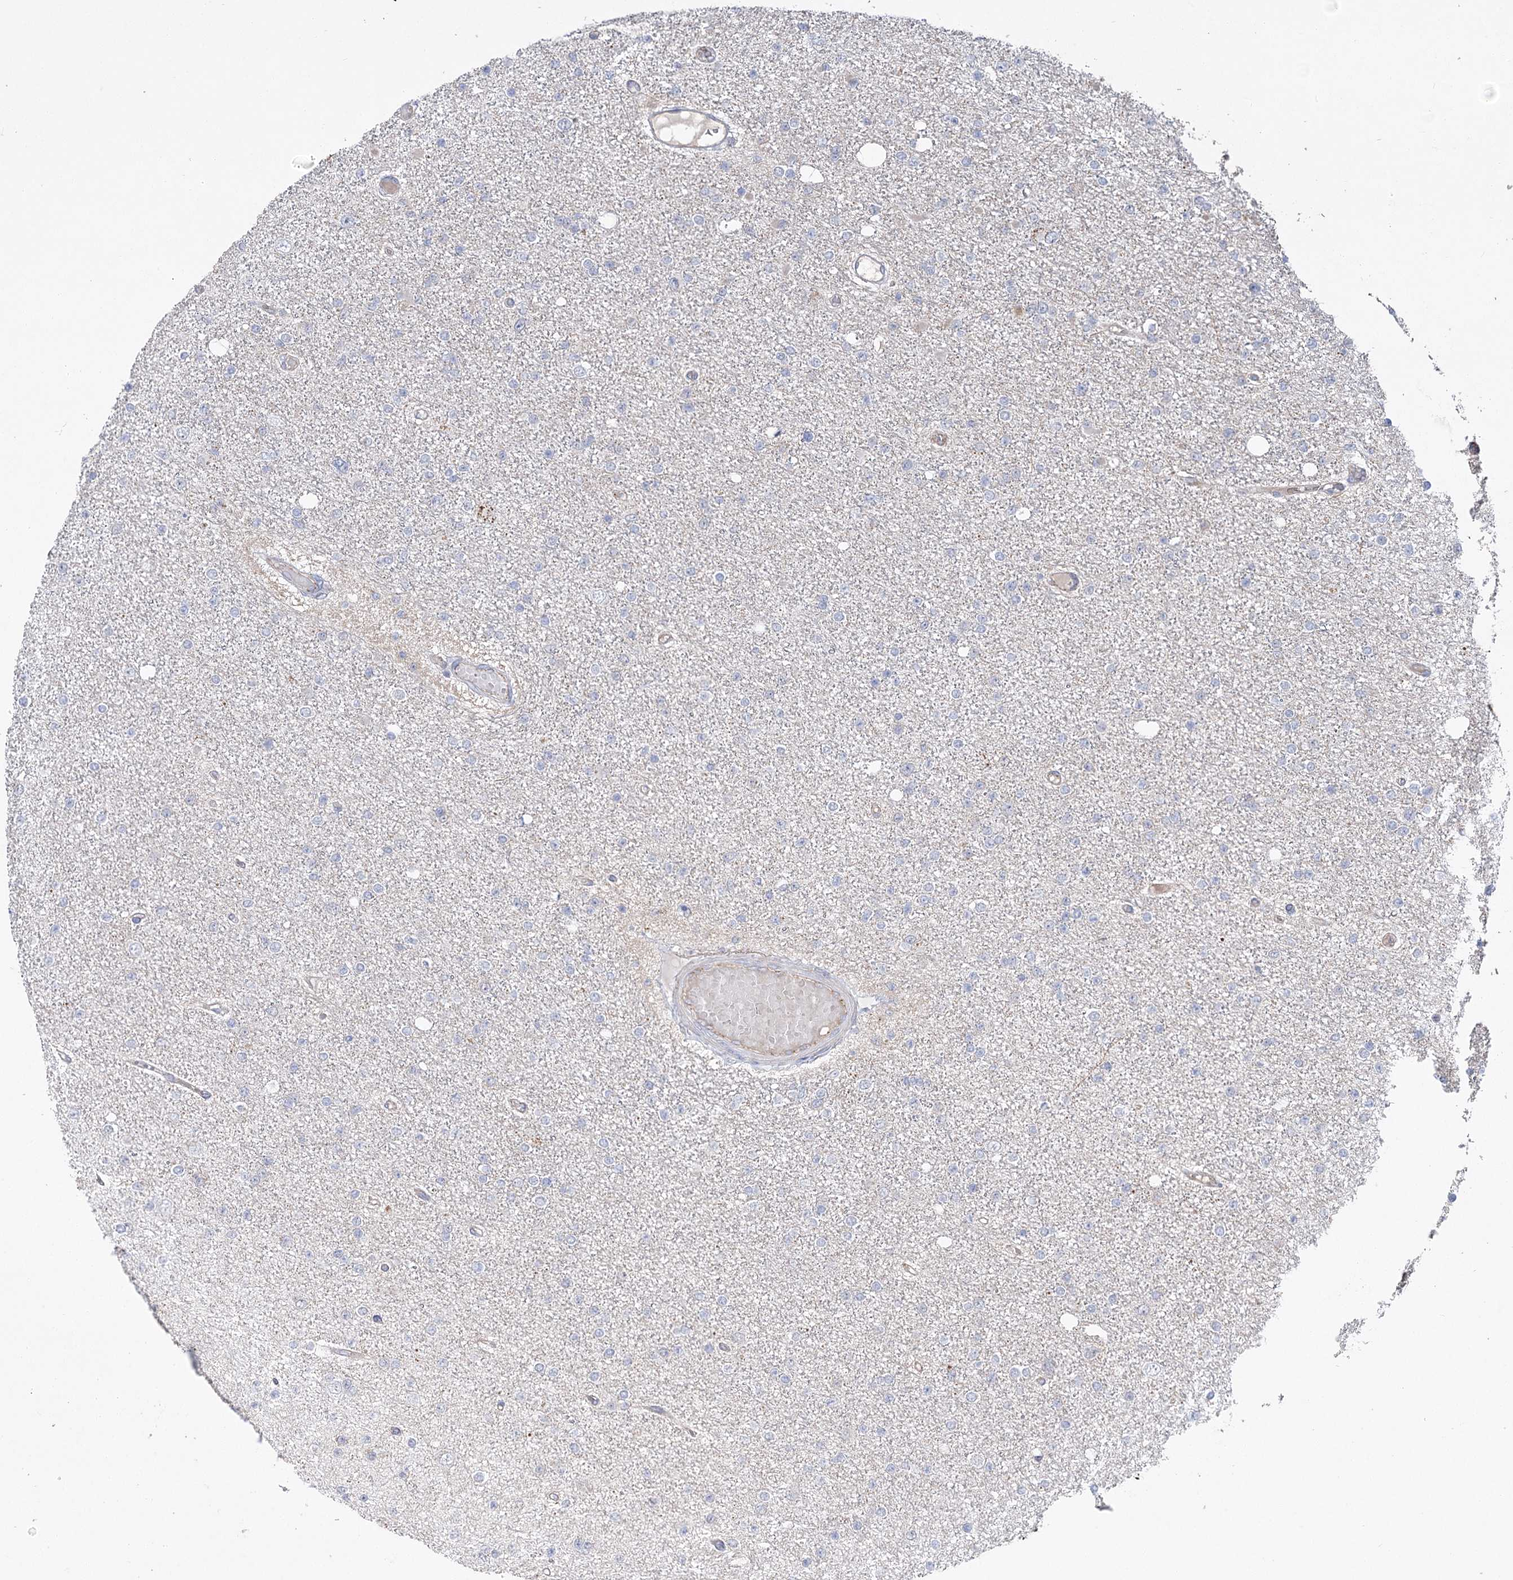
{"staining": {"intensity": "negative", "quantity": "none", "location": "none"}, "tissue": "glioma", "cell_type": "Tumor cells", "image_type": "cancer", "snomed": [{"axis": "morphology", "description": "Glioma, malignant, Low grade"}, {"axis": "topography", "description": "Brain"}], "caption": "DAB (3,3'-diaminobenzidine) immunohistochemical staining of malignant low-grade glioma displays no significant expression in tumor cells.", "gene": "ECHDC3", "patient": {"sex": "female", "age": 22}}